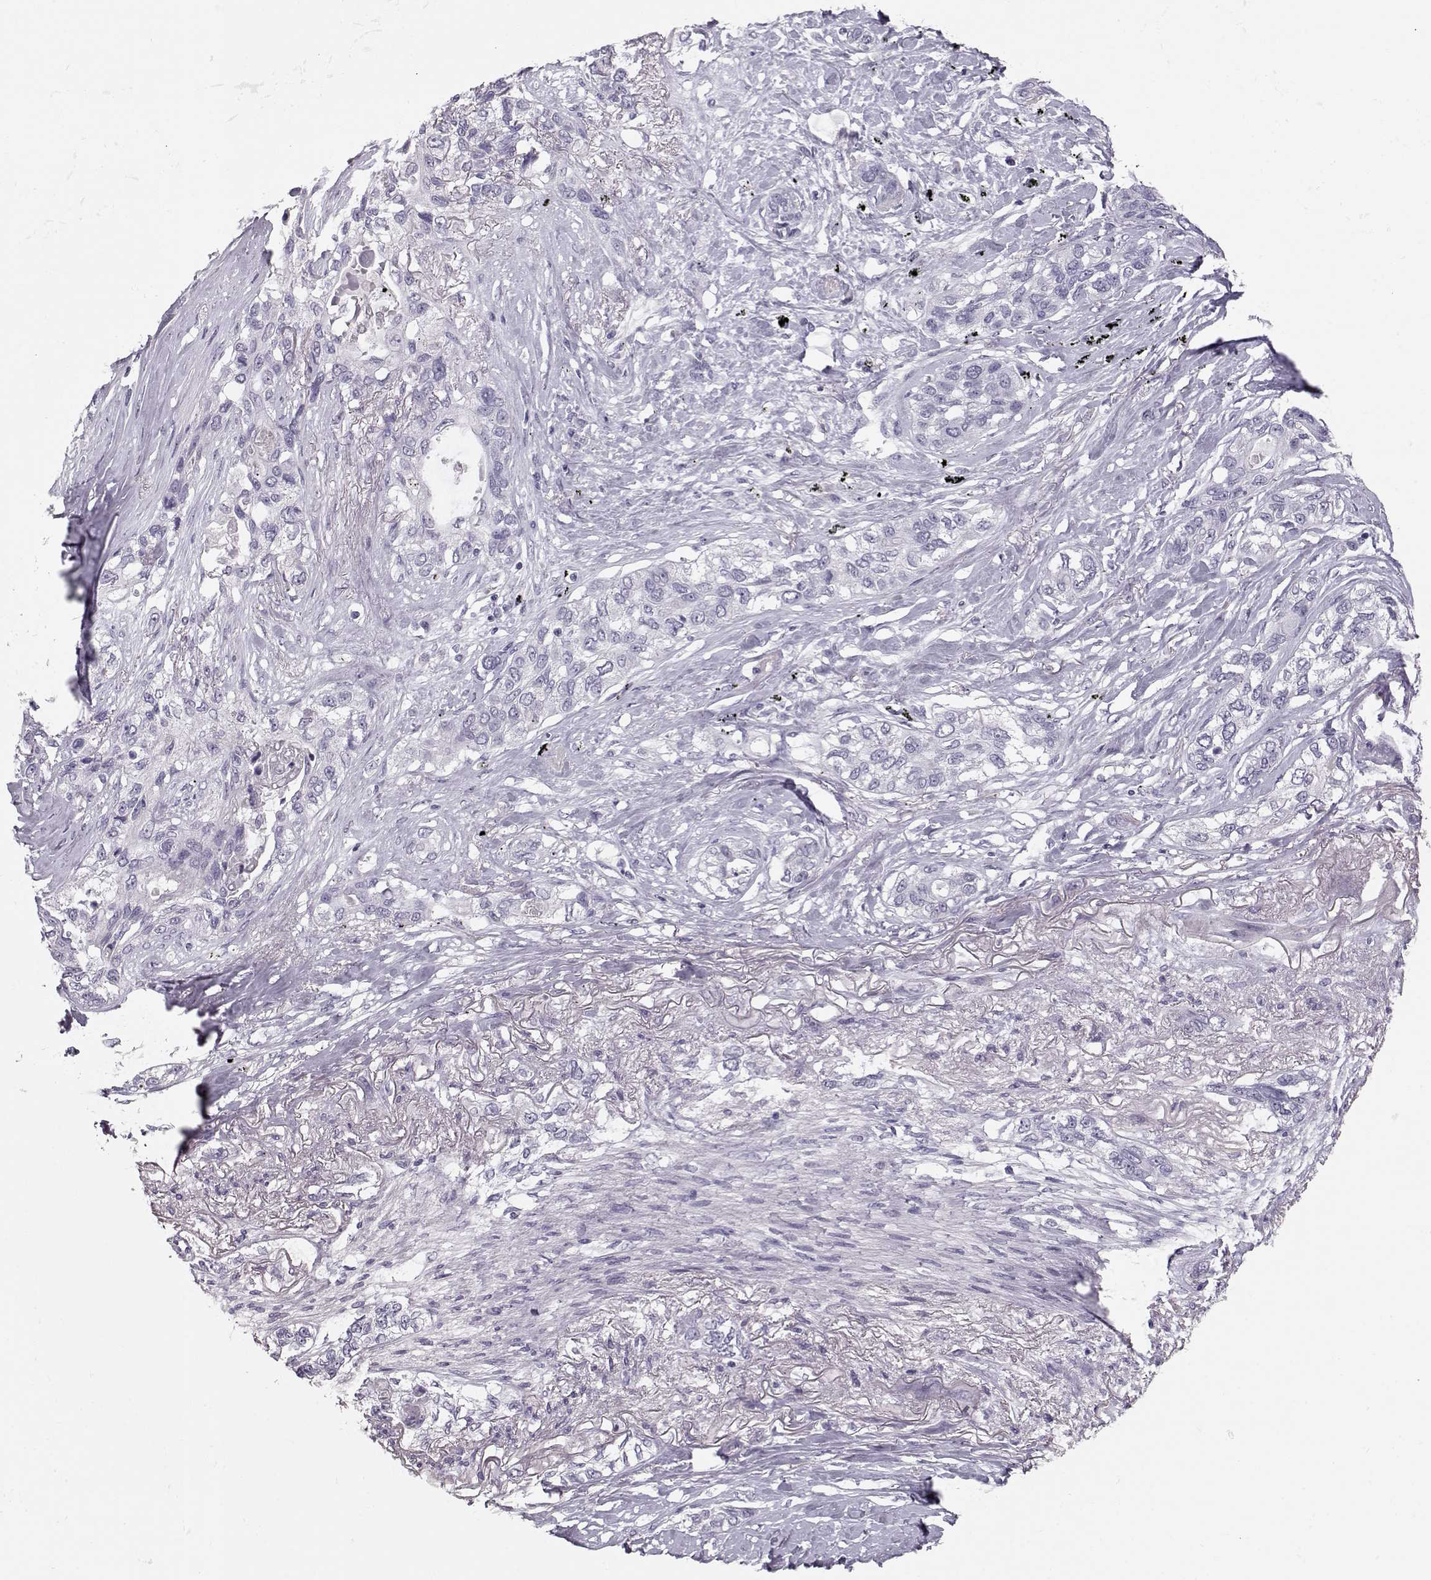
{"staining": {"intensity": "negative", "quantity": "none", "location": "none"}, "tissue": "lung cancer", "cell_type": "Tumor cells", "image_type": "cancer", "snomed": [{"axis": "morphology", "description": "Squamous cell carcinoma, NOS"}, {"axis": "topography", "description": "Lung"}], "caption": "Immunohistochemical staining of lung cancer reveals no significant expression in tumor cells. The staining was performed using DAB to visualize the protein expression in brown, while the nuclei were stained in blue with hematoxylin (Magnification: 20x).", "gene": "POU1F1", "patient": {"sex": "female", "age": 70}}